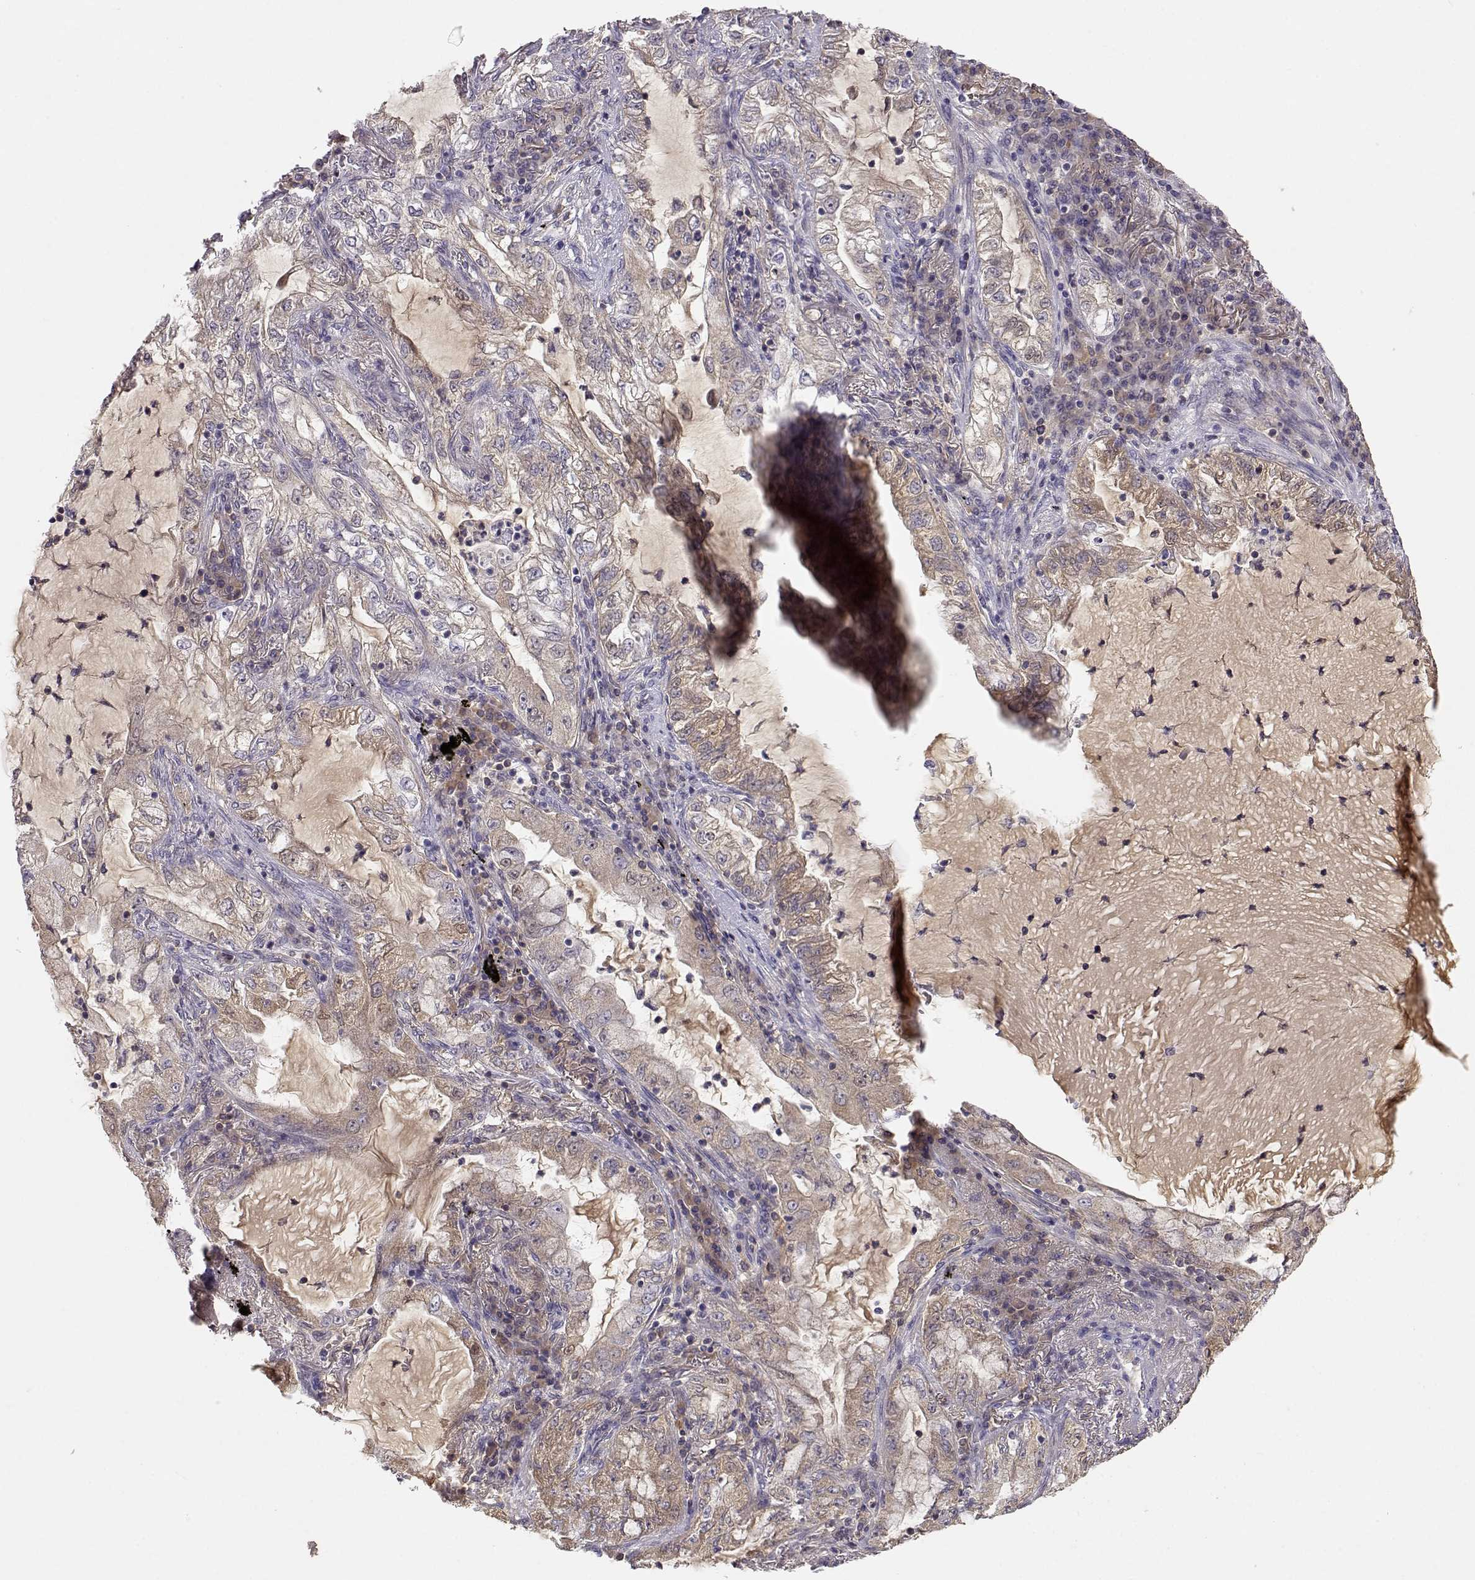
{"staining": {"intensity": "weak", "quantity": "<25%", "location": "cytoplasmic/membranous"}, "tissue": "lung cancer", "cell_type": "Tumor cells", "image_type": "cancer", "snomed": [{"axis": "morphology", "description": "Adenocarcinoma, NOS"}, {"axis": "topography", "description": "Lung"}], "caption": "Tumor cells are negative for brown protein staining in adenocarcinoma (lung).", "gene": "TACR1", "patient": {"sex": "female", "age": 73}}